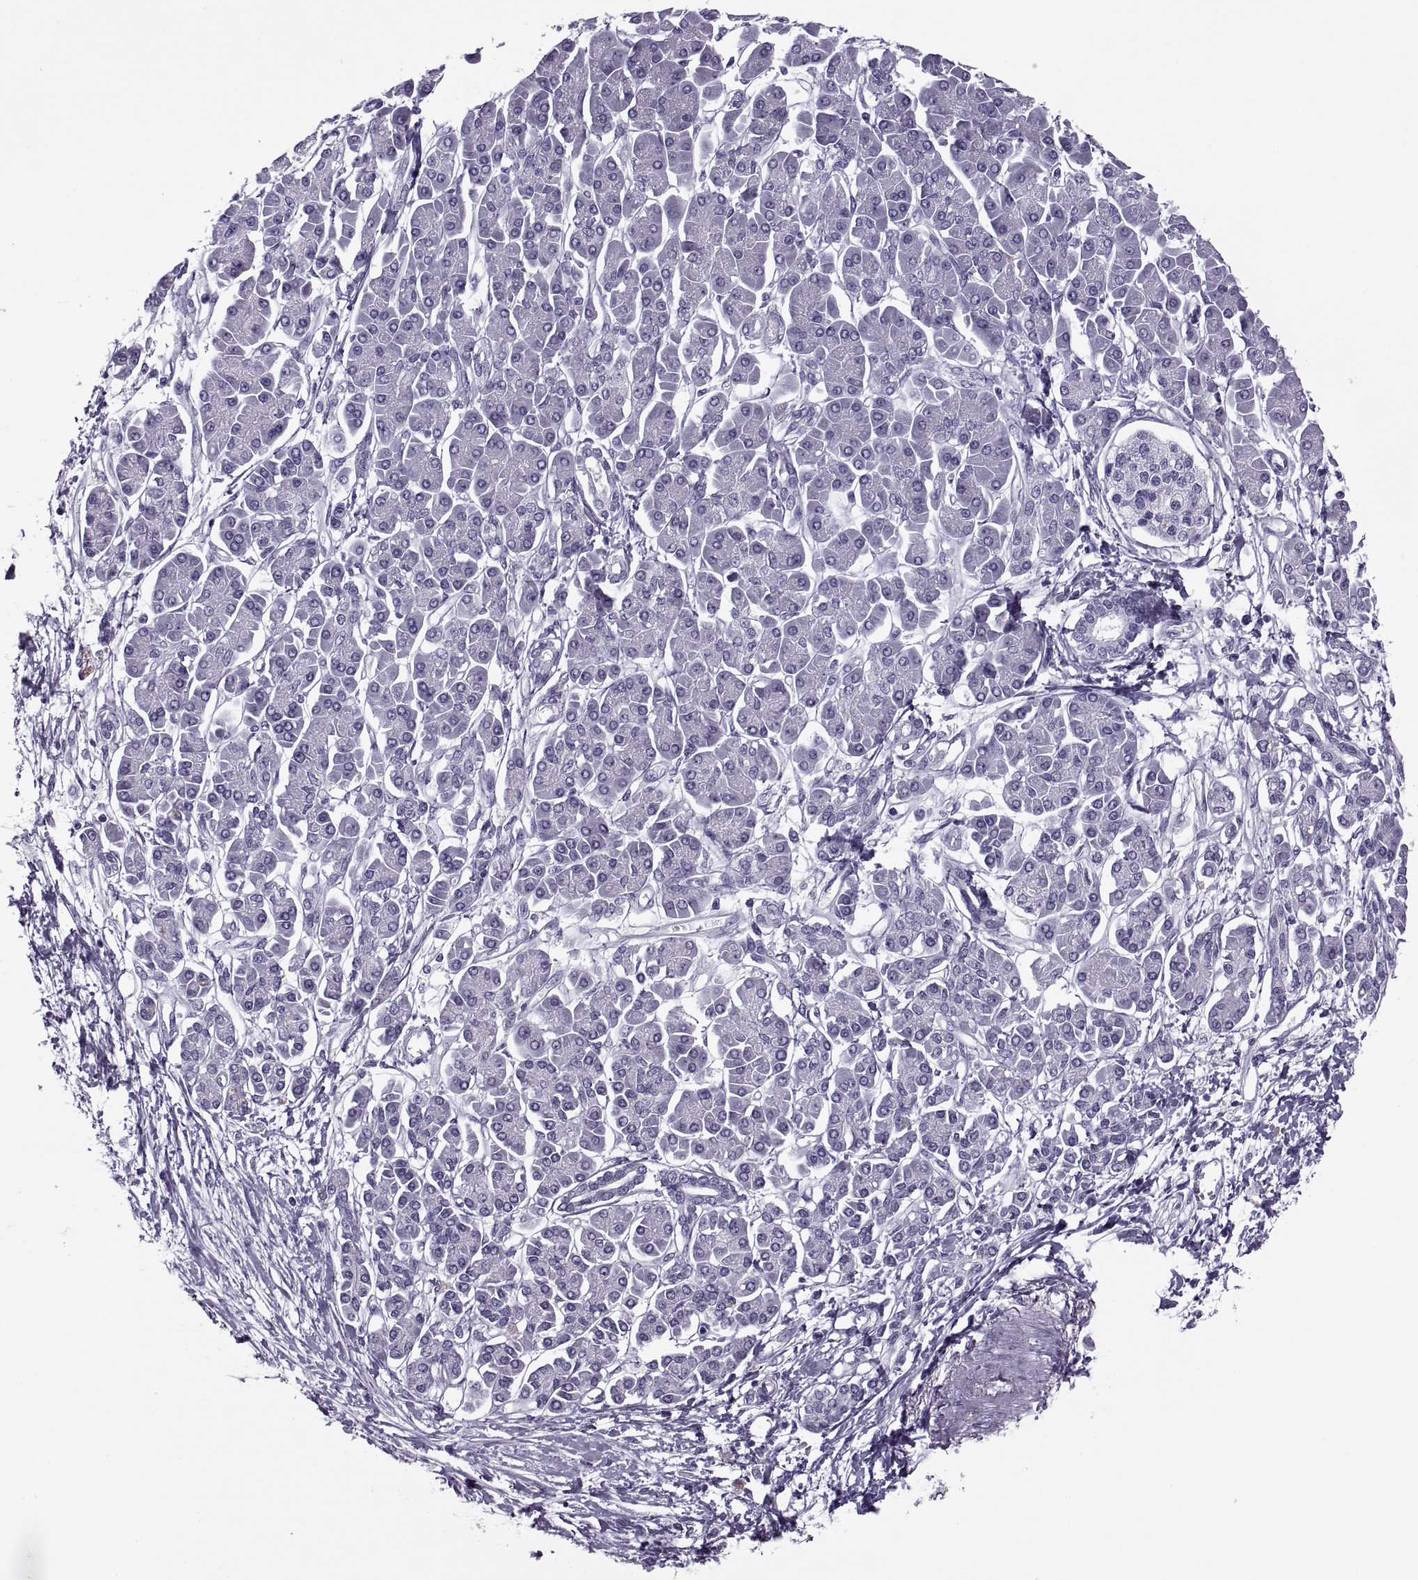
{"staining": {"intensity": "negative", "quantity": "none", "location": "none"}, "tissue": "pancreatic cancer", "cell_type": "Tumor cells", "image_type": "cancer", "snomed": [{"axis": "morphology", "description": "Adenocarcinoma, NOS"}, {"axis": "topography", "description": "Pancreas"}], "caption": "Immunohistochemistry (IHC) of human pancreatic cancer shows no staining in tumor cells. (Immunohistochemistry, brightfield microscopy, high magnification).", "gene": "FAM24A", "patient": {"sex": "female", "age": 77}}